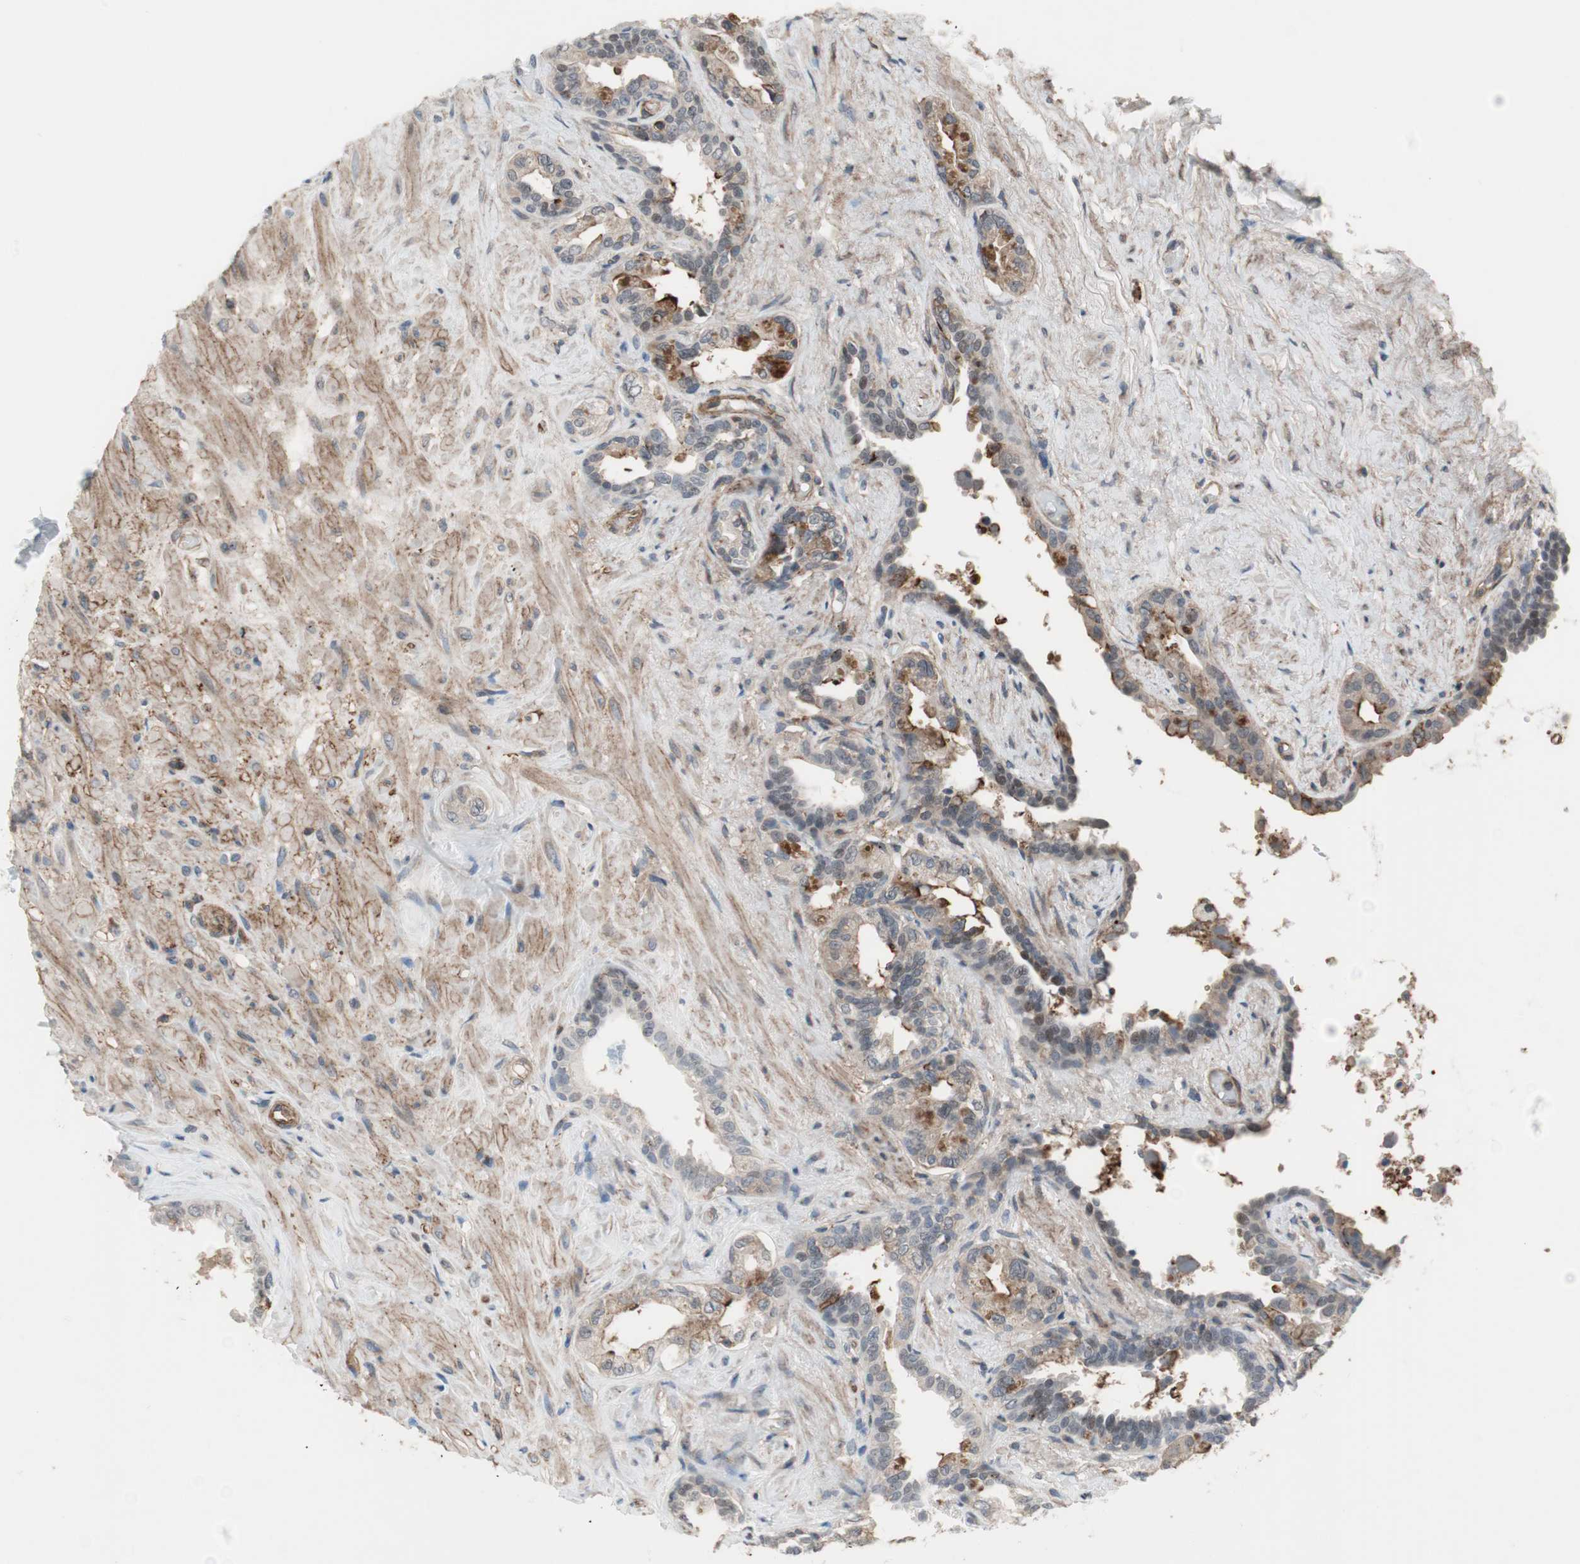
{"staining": {"intensity": "weak", "quantity": "25%-75%", "location": "cytoplasmic/membranous"}, "tissue": "seminal vesicle", "cell_type": "Glandular cells", "image_type": "normal", "snomed": [{"axis": "morphology", "description": "Normal tissue, NOS"}, {"axis": "topography", "description": "Seminal veicle"}], "caption": "Unremarkable seminal vesicle was stained to show a protein in brown. There is low levels of weak cytoplasmic/membranous staining in approximately 25%-75% of glandular cells.", "gene": "GRHL1", "patient": {"sex": "male", "age": 61}}